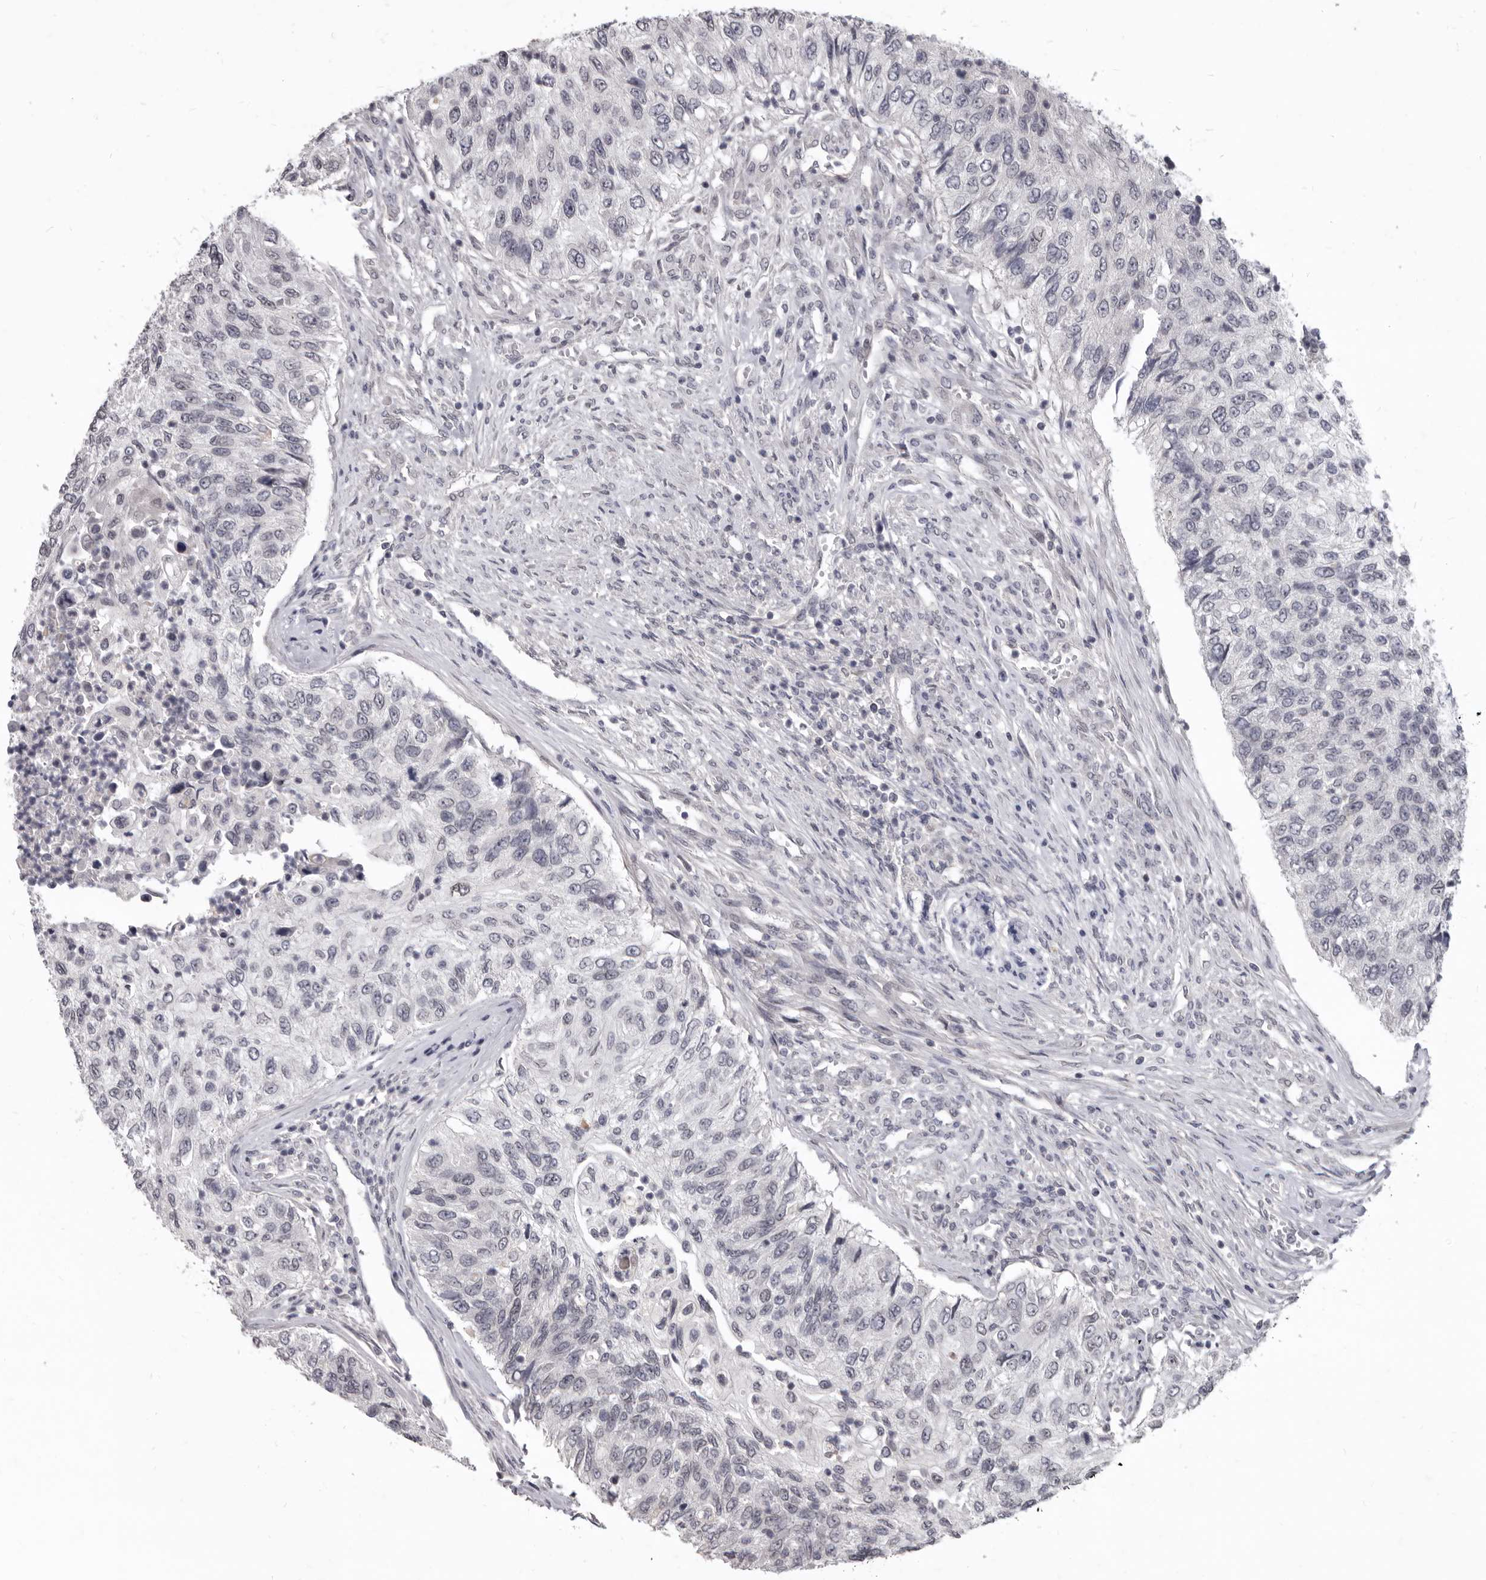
{"staining": {"intensity": "negative", "quantity": "none", "location": "none"}, "tissue": "urothelial cancer", "cell_type": "Tumor cells", "image_type": "cancer", "snomed": [{"axis": "morphology", "description": "Urothelial carcinoma, High grade"}, {"axis": "topography", "description": "Urinary bladder"}], "caption": "Immunohistochemistry (IHC) of human urothelial cancer demonstrates no positivity in tumor cells. The staining was performed using DAB (3,3'-diaminobenzidine) to visualize the protein expression in brown, while the nuclei were stained in blue with hematoxylin (Magnification: 20x).", "gene": "SULT1E1", "patient": {"sex": "female", "age": 60}}